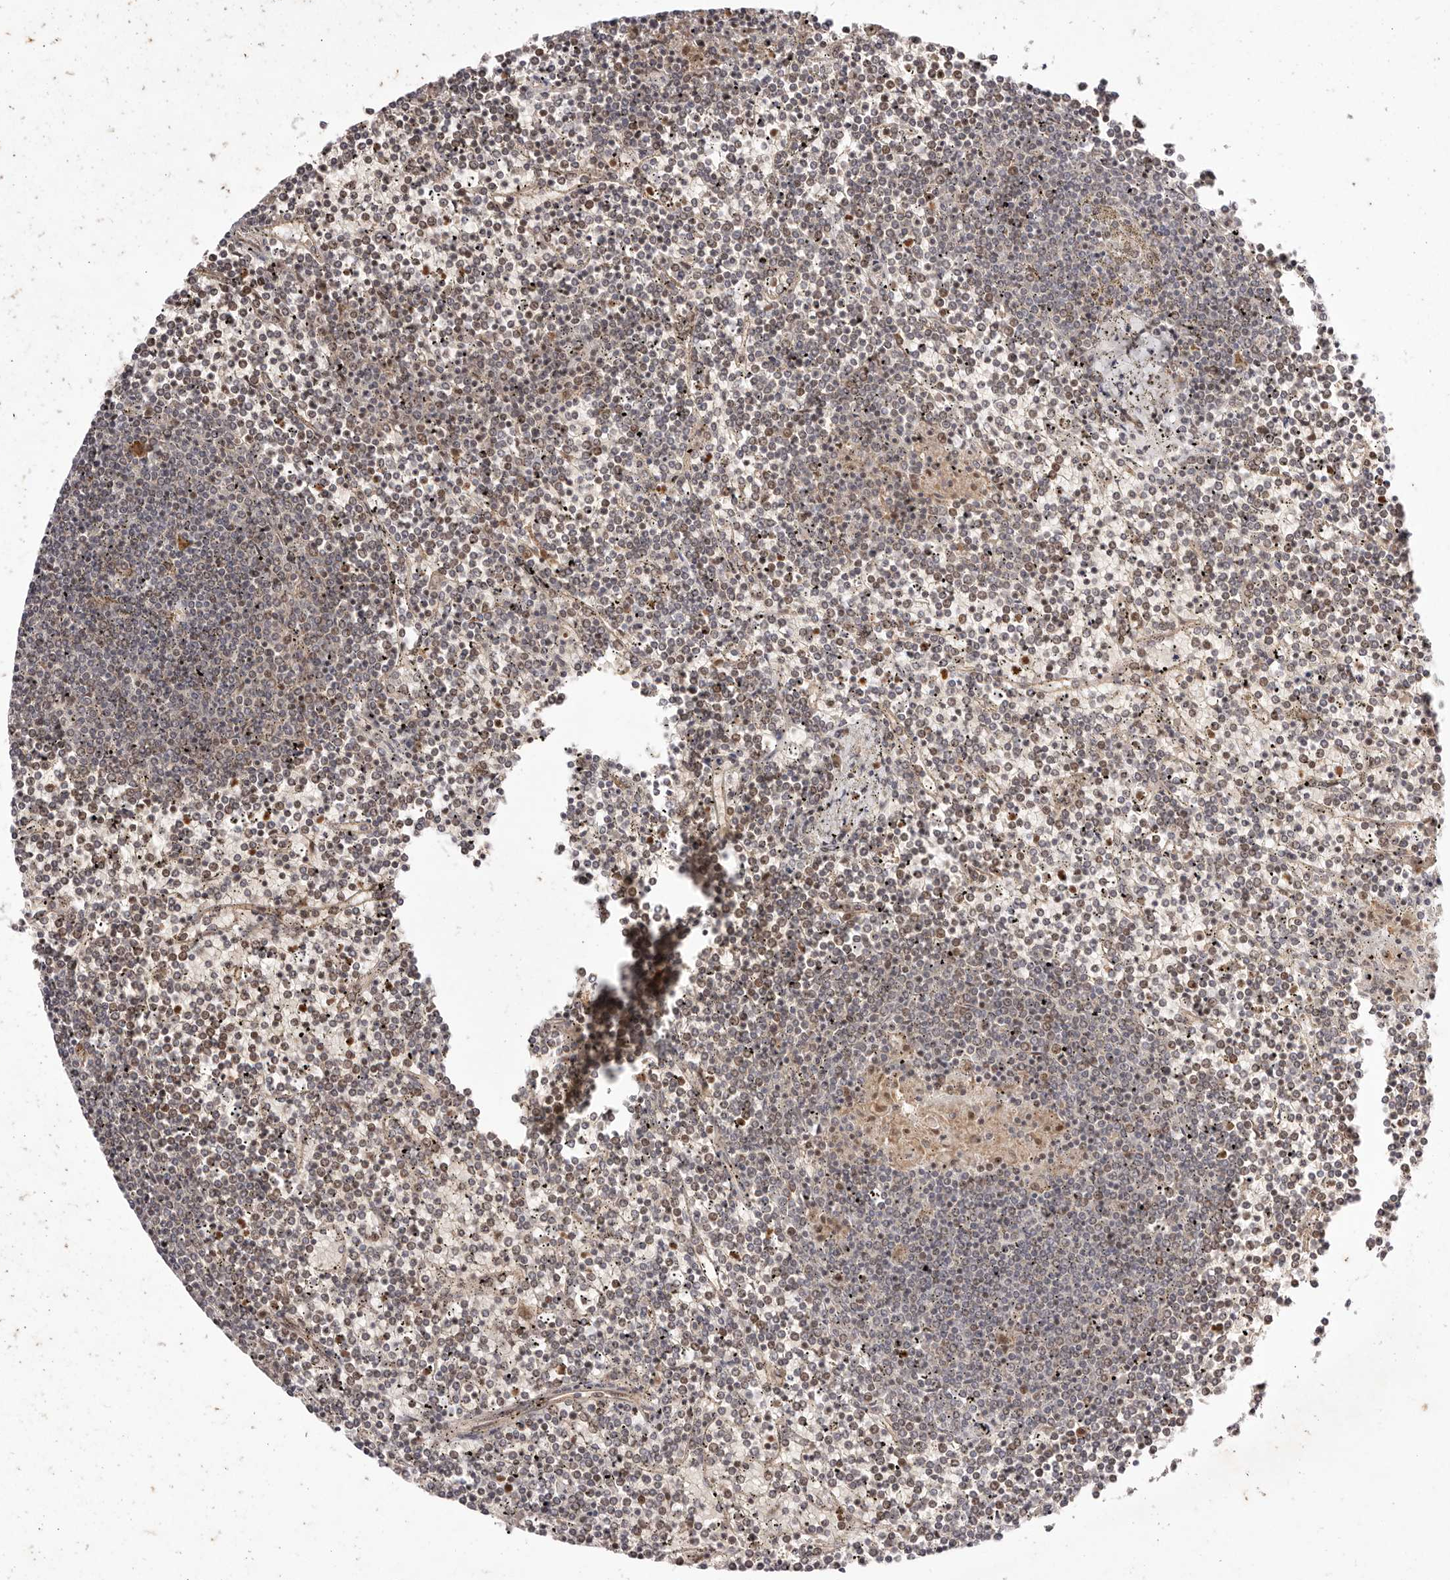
{"staining": {"intensity": "moderate", "quantity": "25%-75%", "location": "nuclear"}, "tissue": "lymphoma", "cell_type": "Tumor cells", "image_type": "cancer", "snomed": [{"axis": "morphology", "description": "Malignant lymphoma, non-Hodgkin's type, Low grade"}, {"axis": "topography", "description": "Spleen"}], "caption": "IHC (DAB) staining of malignant lymphoma, non-Hodgkin's type (low-grade) displays moderate nuclear protein staining in about 25%-75% of tumor cells. (DAB IHC, brown staining for protein, blue staining for nuclei).", "gene": "WRN", "patient": {"sex": "female", "age": 19}}